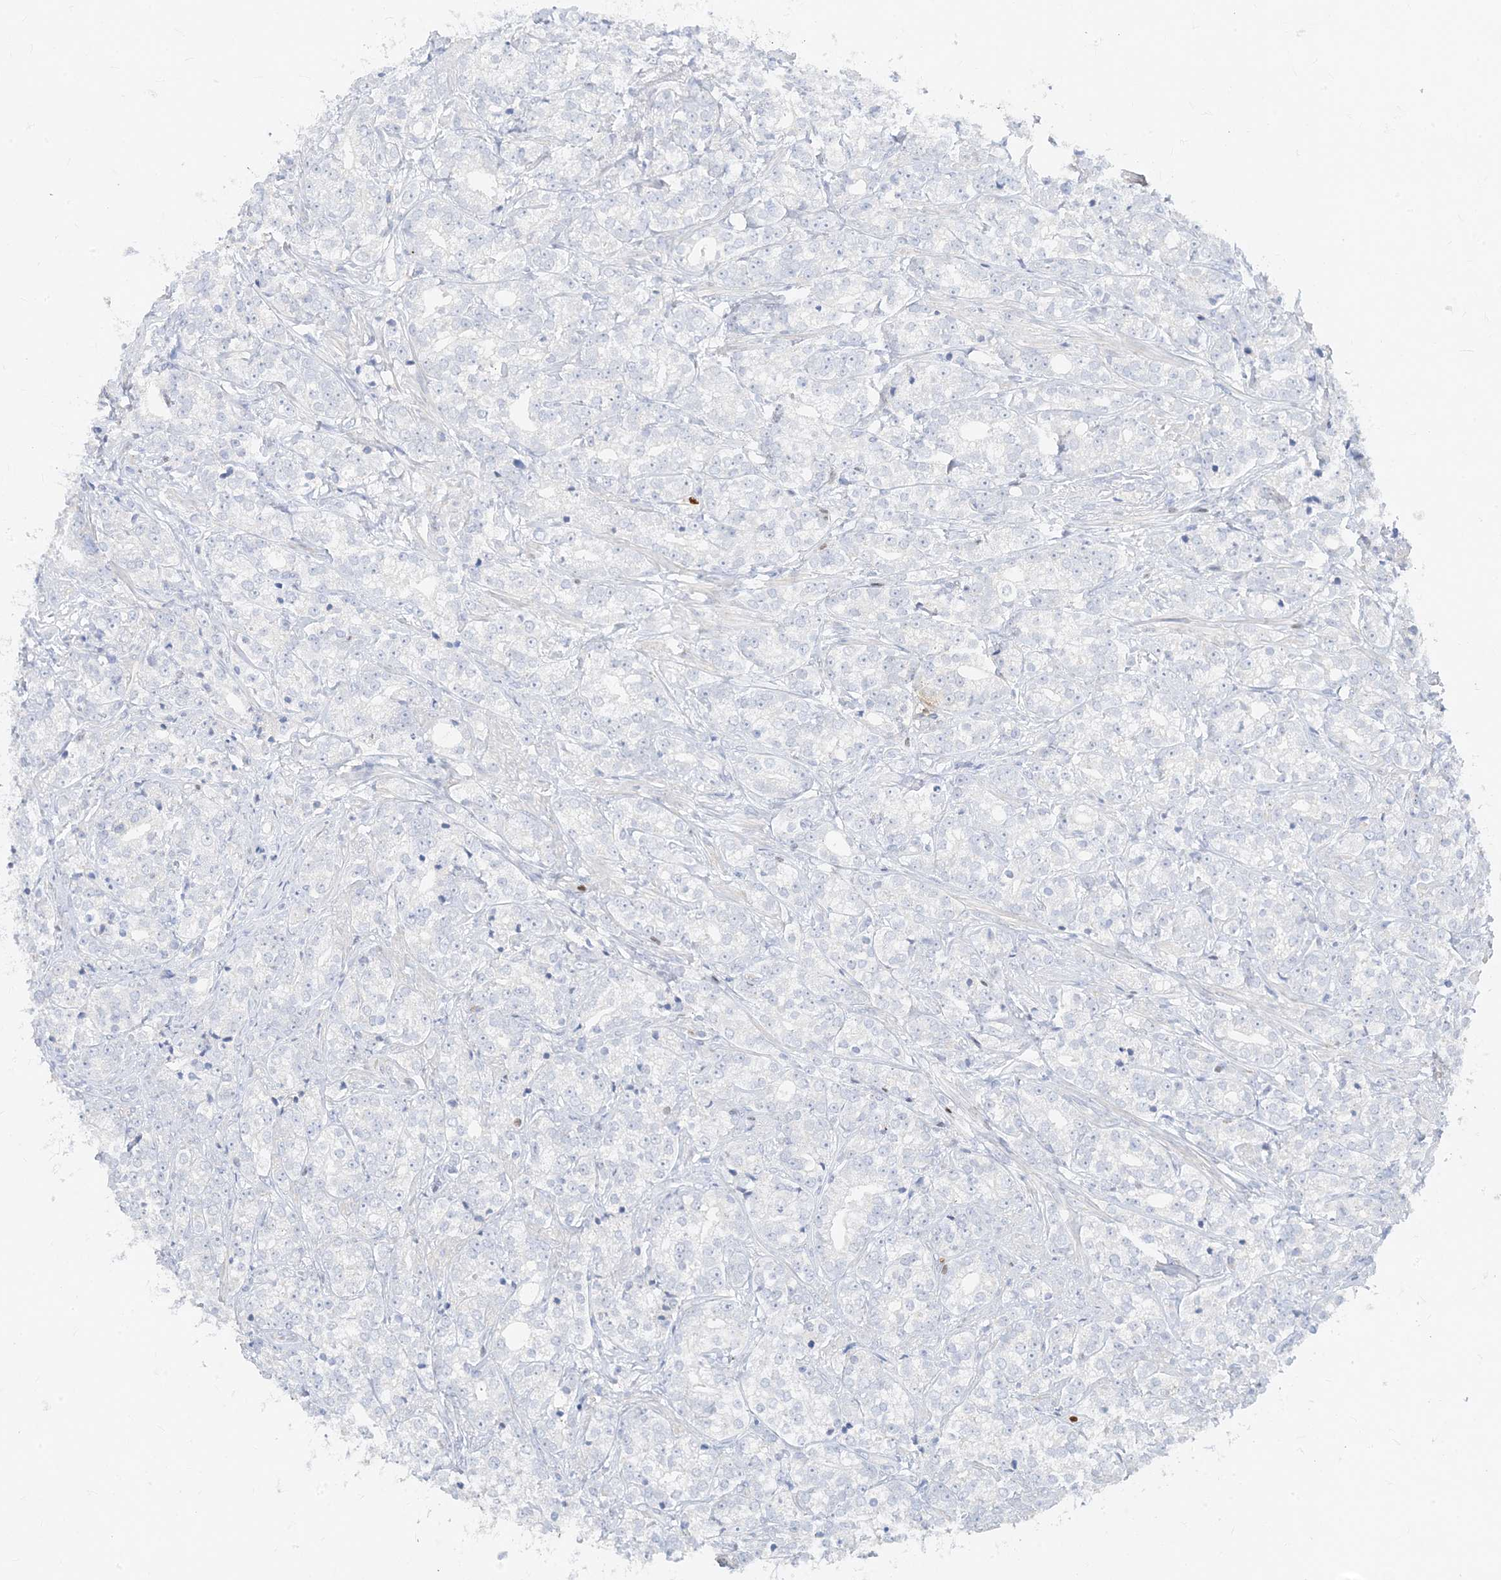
{"staining": {"intensity": "negative", "quantity": "none", "location": "none"}, "tissue": "prostate cancer", "cell_type": "Tumor cells", "image_type": "cancer", "snomed": [{"axis": "morphology", "description": "Adenocarcinoma, High grade"}, {"axis": "topography", "description": "Prostate"}], "caption": "The micrograph shows no significant expression in tumor cells of high-grade adenocarcinoma (prostate). (Brightfield microscopy of DAB IHC at high magnification).", "gene": "TBX21", "patient": {"sex": "male", "age": 69}}